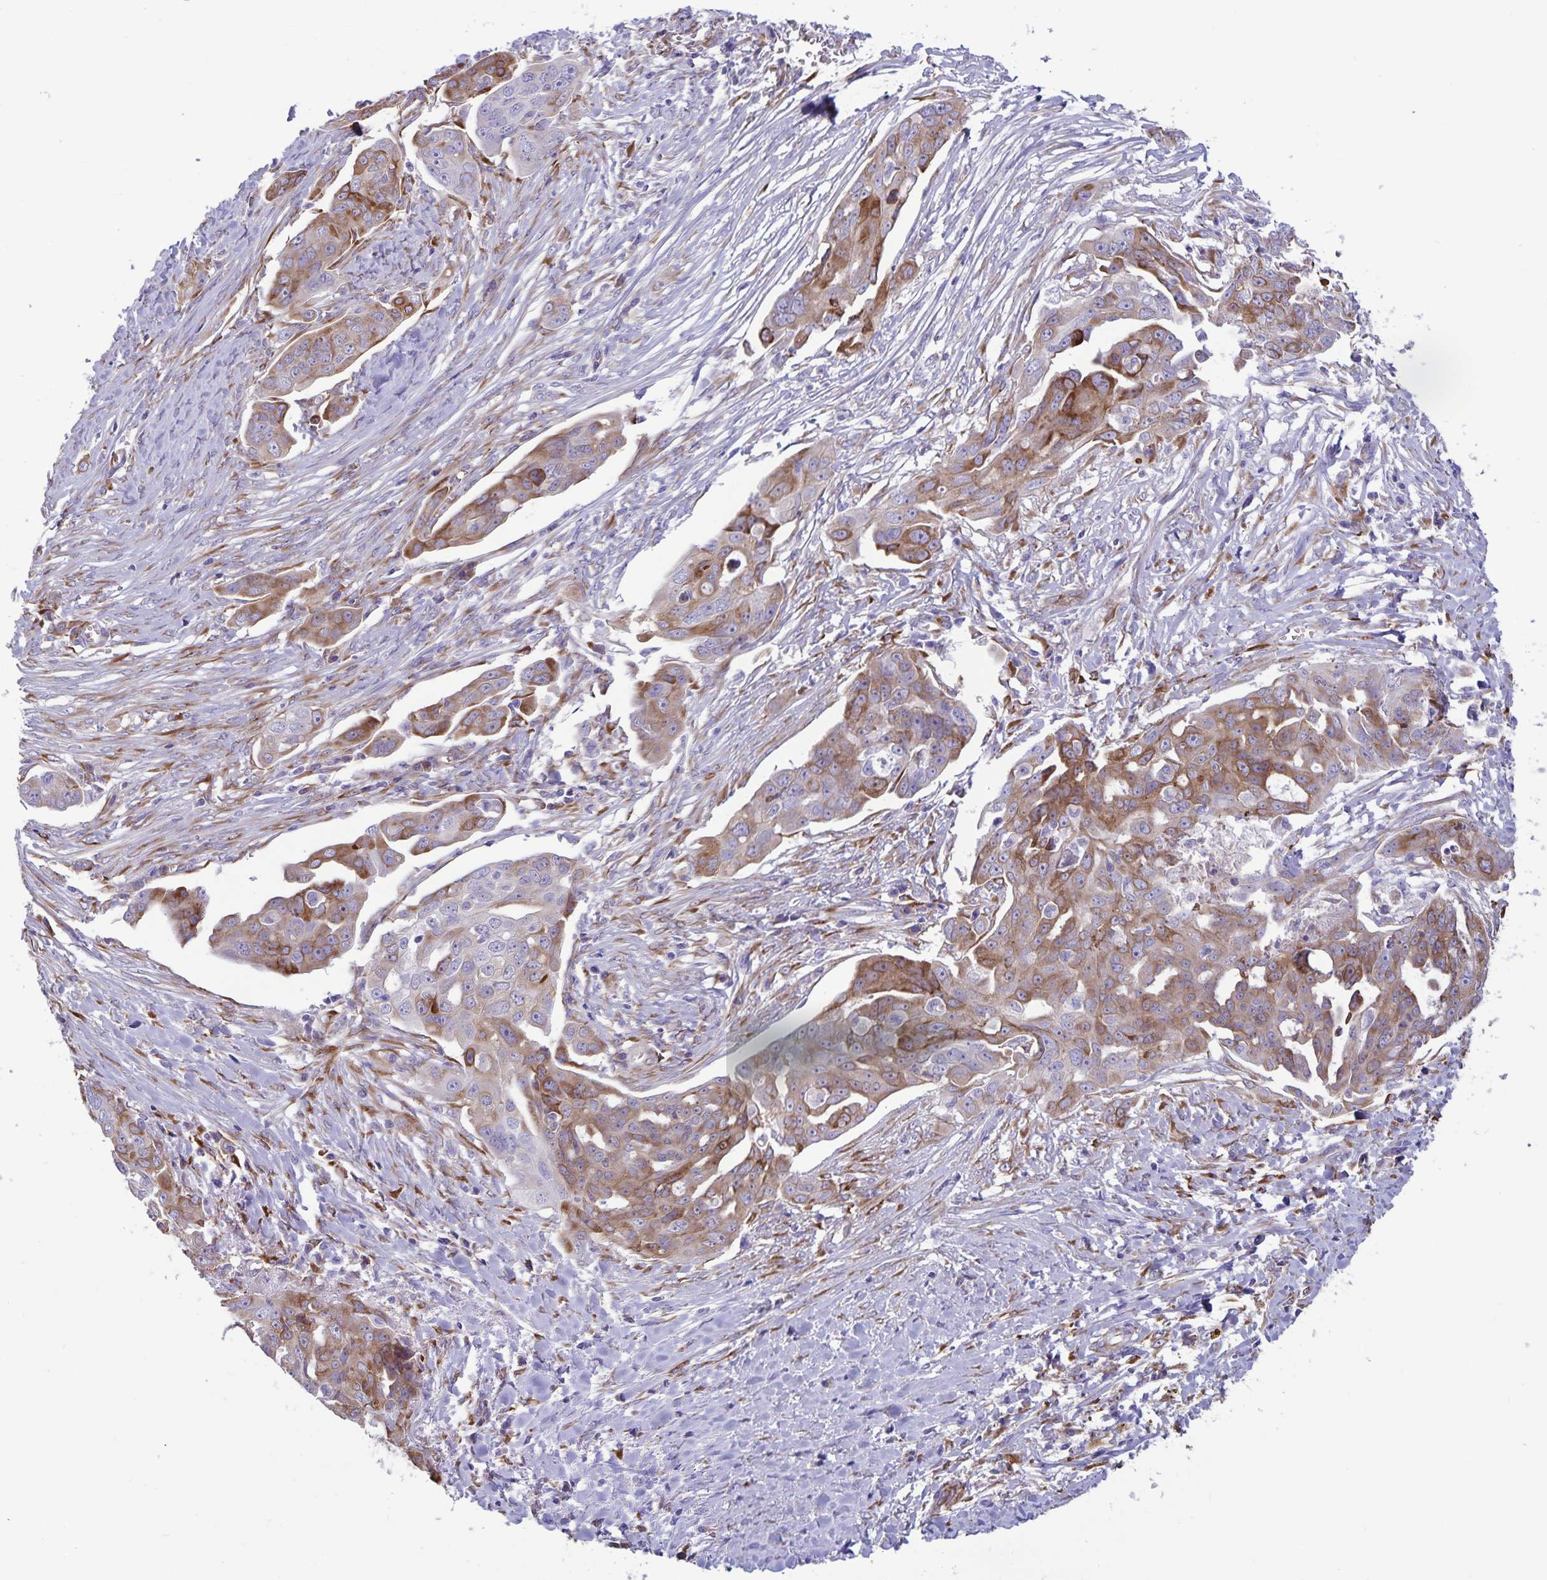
{"staining": {"intensity": "moderate", "quantity": ">75%", "location": "cytoplasmic/membranous"}, "tissue": "ovarian cancer", "cell_type": "Tumor cells", "image_type": "cancer", "snomed": [{"axis": "morphology", "description": "Carcinoma, endometroid"}, {"axis": "topography", "description": "Ovary"}], "caption": "Protein expression analysis of human ovarian endometroid carcinoma reveals moderate cytoplasmic/membranous positivity in about >75% of tumor cells.", "gene": "RCN1", "patient": {"sex": "female", "age": 70}}